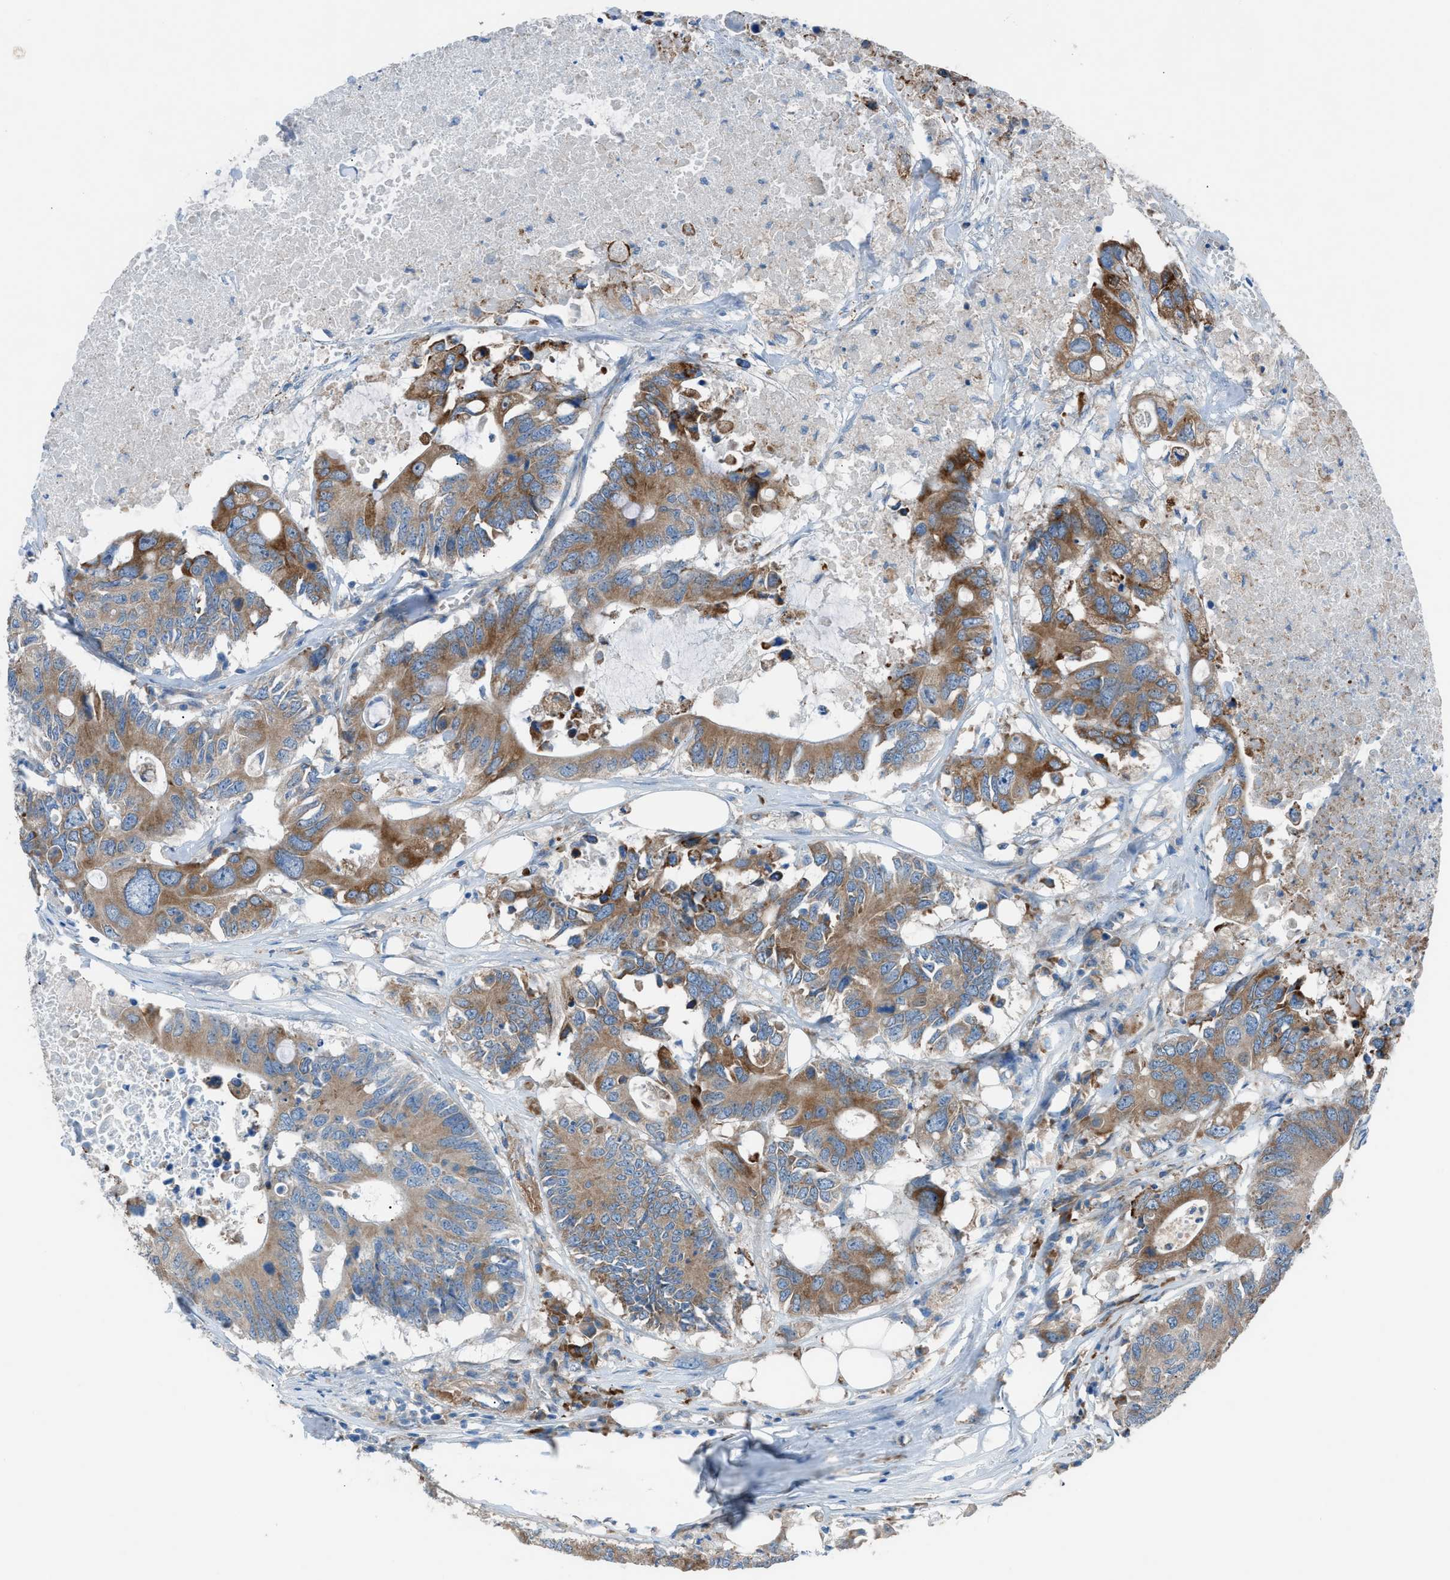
{"staining": {"intensity": "moderate", "quantity": ">75%", "location": "cytoplasmic/membranous"}, "tissue": "colorectal cancer", "cell_type": "Tumor cells", "image_type": "cancer", "snomed": [{"axis": "morphology", "description": "Adenocarcinoma, NOS"}, {"axis": "topography", "description": "Colon"}], "caption": "A high-resolution image shows immunohistochemistry staining of adenocarcinoma (colorectal), which displays moderate cytoplasmic/membranous positivity in approximately >75% of tumor cells.", "gene": "HEG1", "patient": {"sex": "male", "age": 71}}